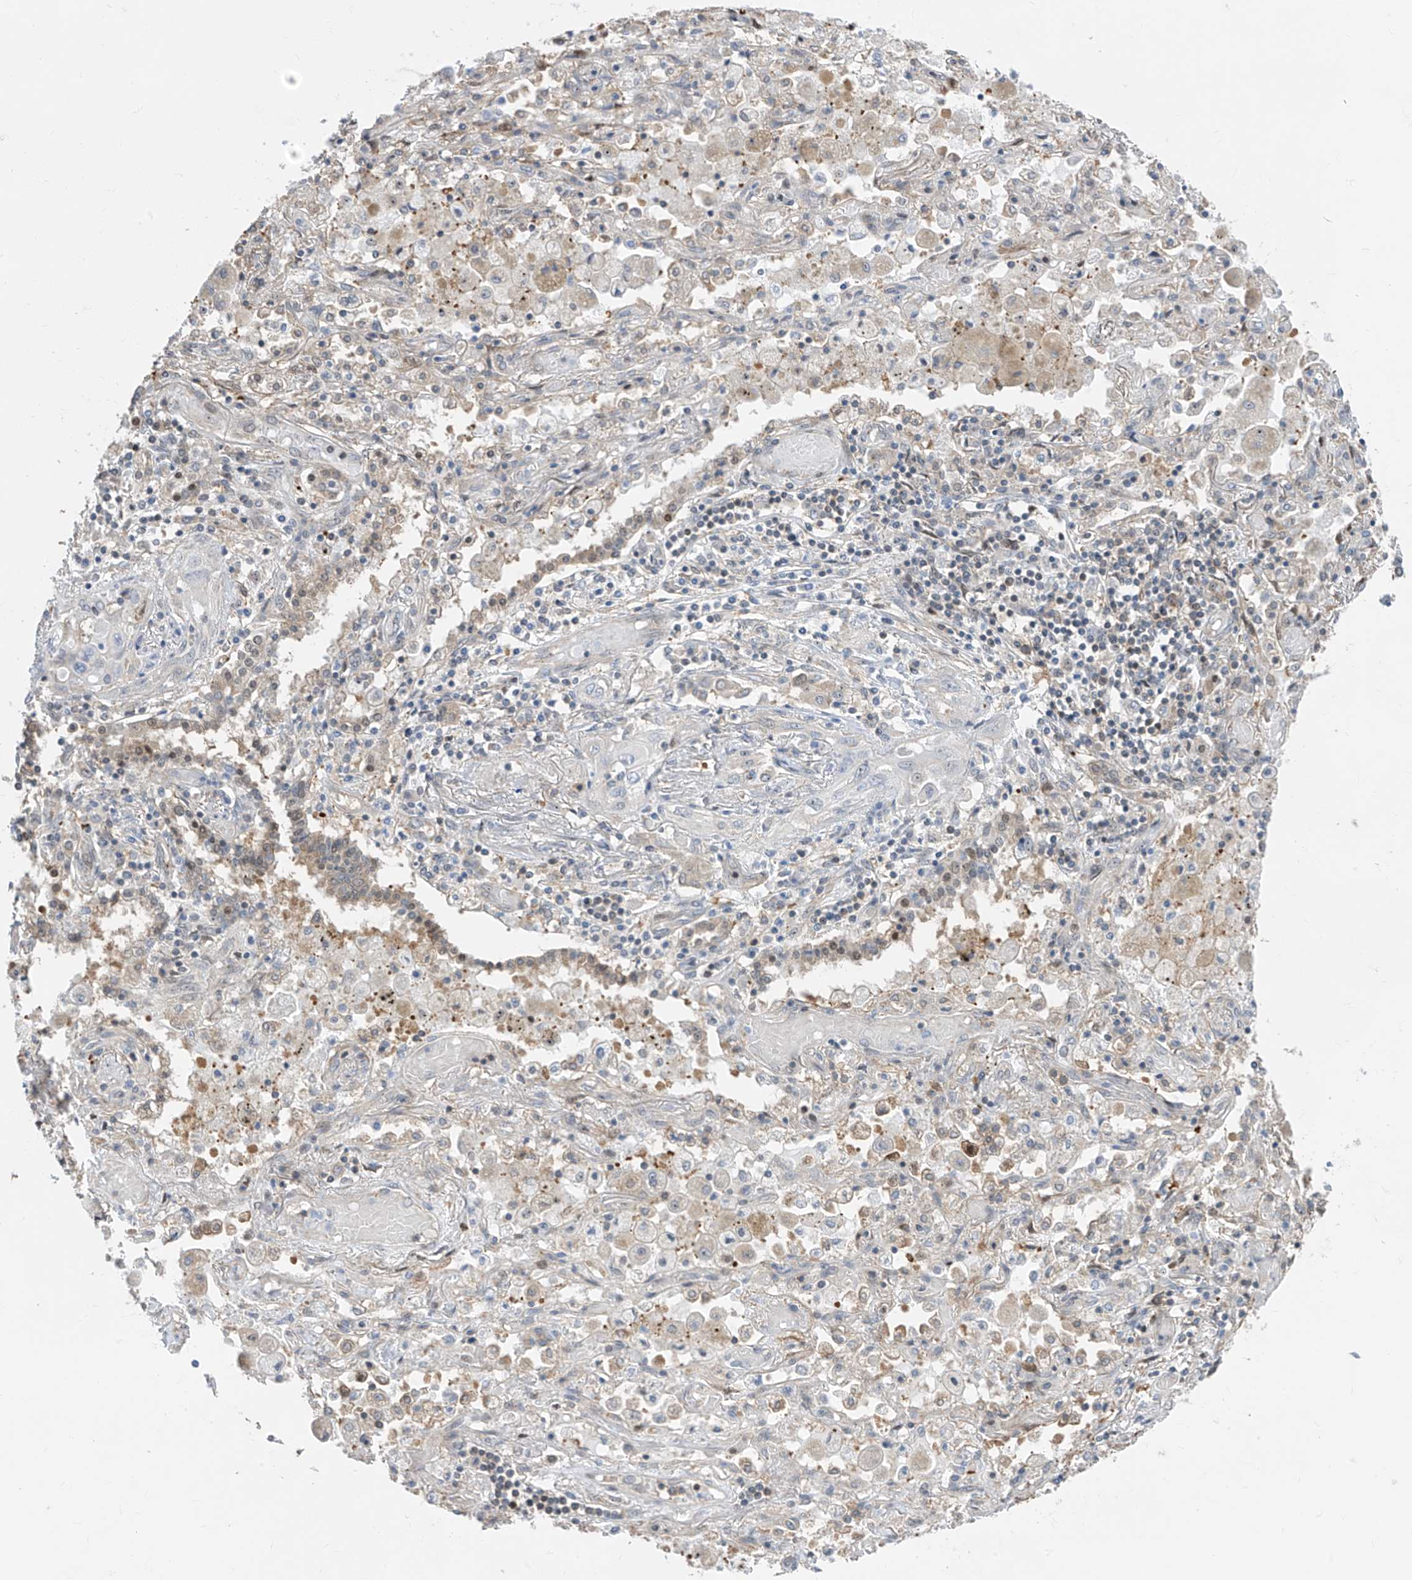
{"staining": {"intensity": "negative", "quantity": "none", "location": "none"}, "tissue": "lung cancer", "cell_type": "Tumor cells", "image_type": "cancer", "snomed": [{"axis": "morphology", "description": "Squamous cell carcinoma, NOS"}, {"axis": "topography", "description": "Lung"}], "caption": "Lung cancer was stained to show a protein in brown. There is no significant positivity in tumor cells.", "gene": "TTC38", "patient": {"sex": "female", "age": 47}}